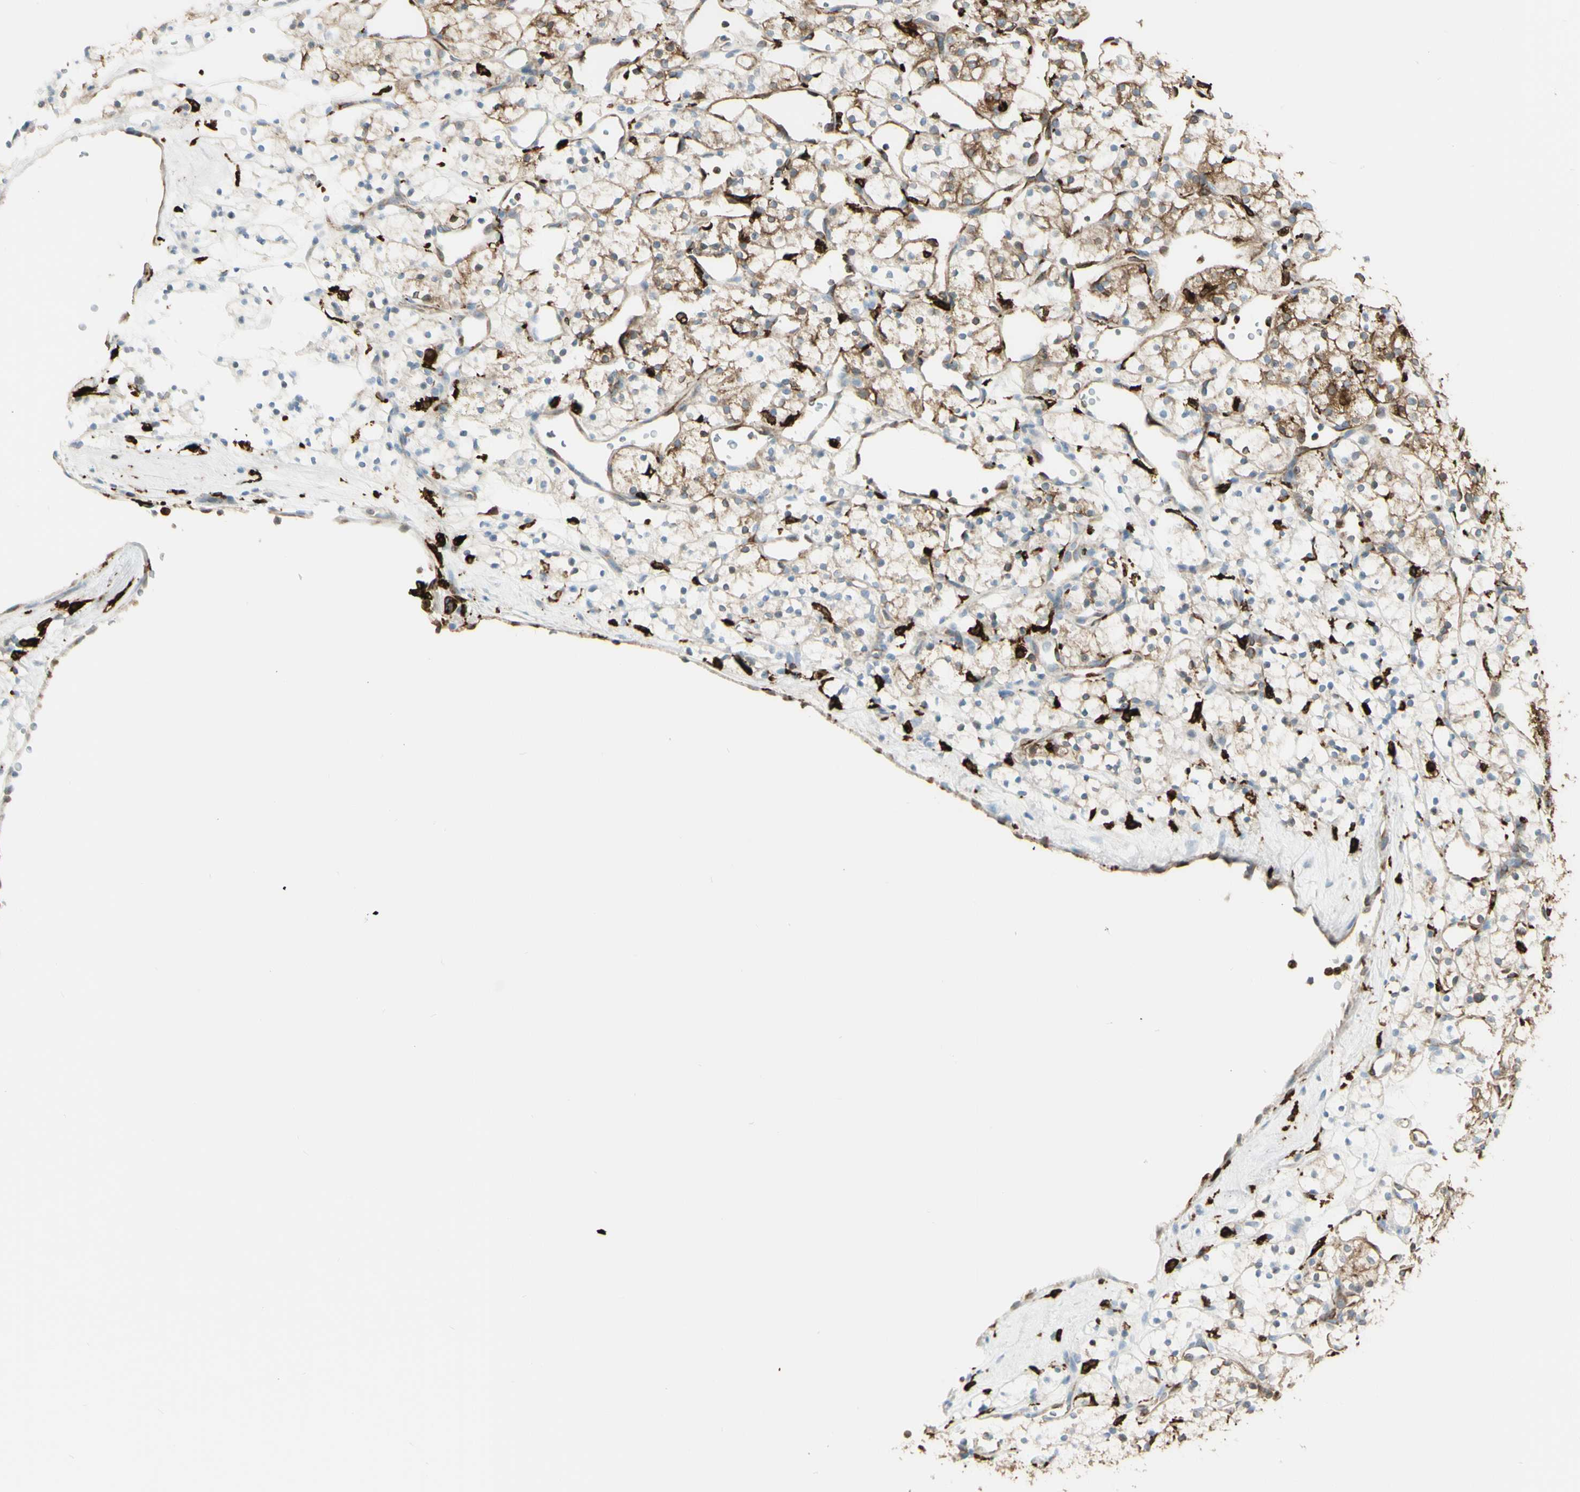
{"staining": {"intensity": "moderate", "quantity": "25%-75%", "location": "cytoplasmic/membranous"}, "tissue": "renal cancer", "cell_type": "Tumor cells", "image_type": "cancer", "snomed": [{"axis": "morphology", "description": "Adenocarcinoma, NOS"}, {"axis": "topography", "description": "Kidney"}], "caption": "About 25%-75% of tumor cells in human renal adenocarcinoma show moderate cytoplasmic/membranous protein staining as visualized by brown immunohistochemical staining.", "gene": "CD74", "patient": {"sex": "female", "age": 60}}